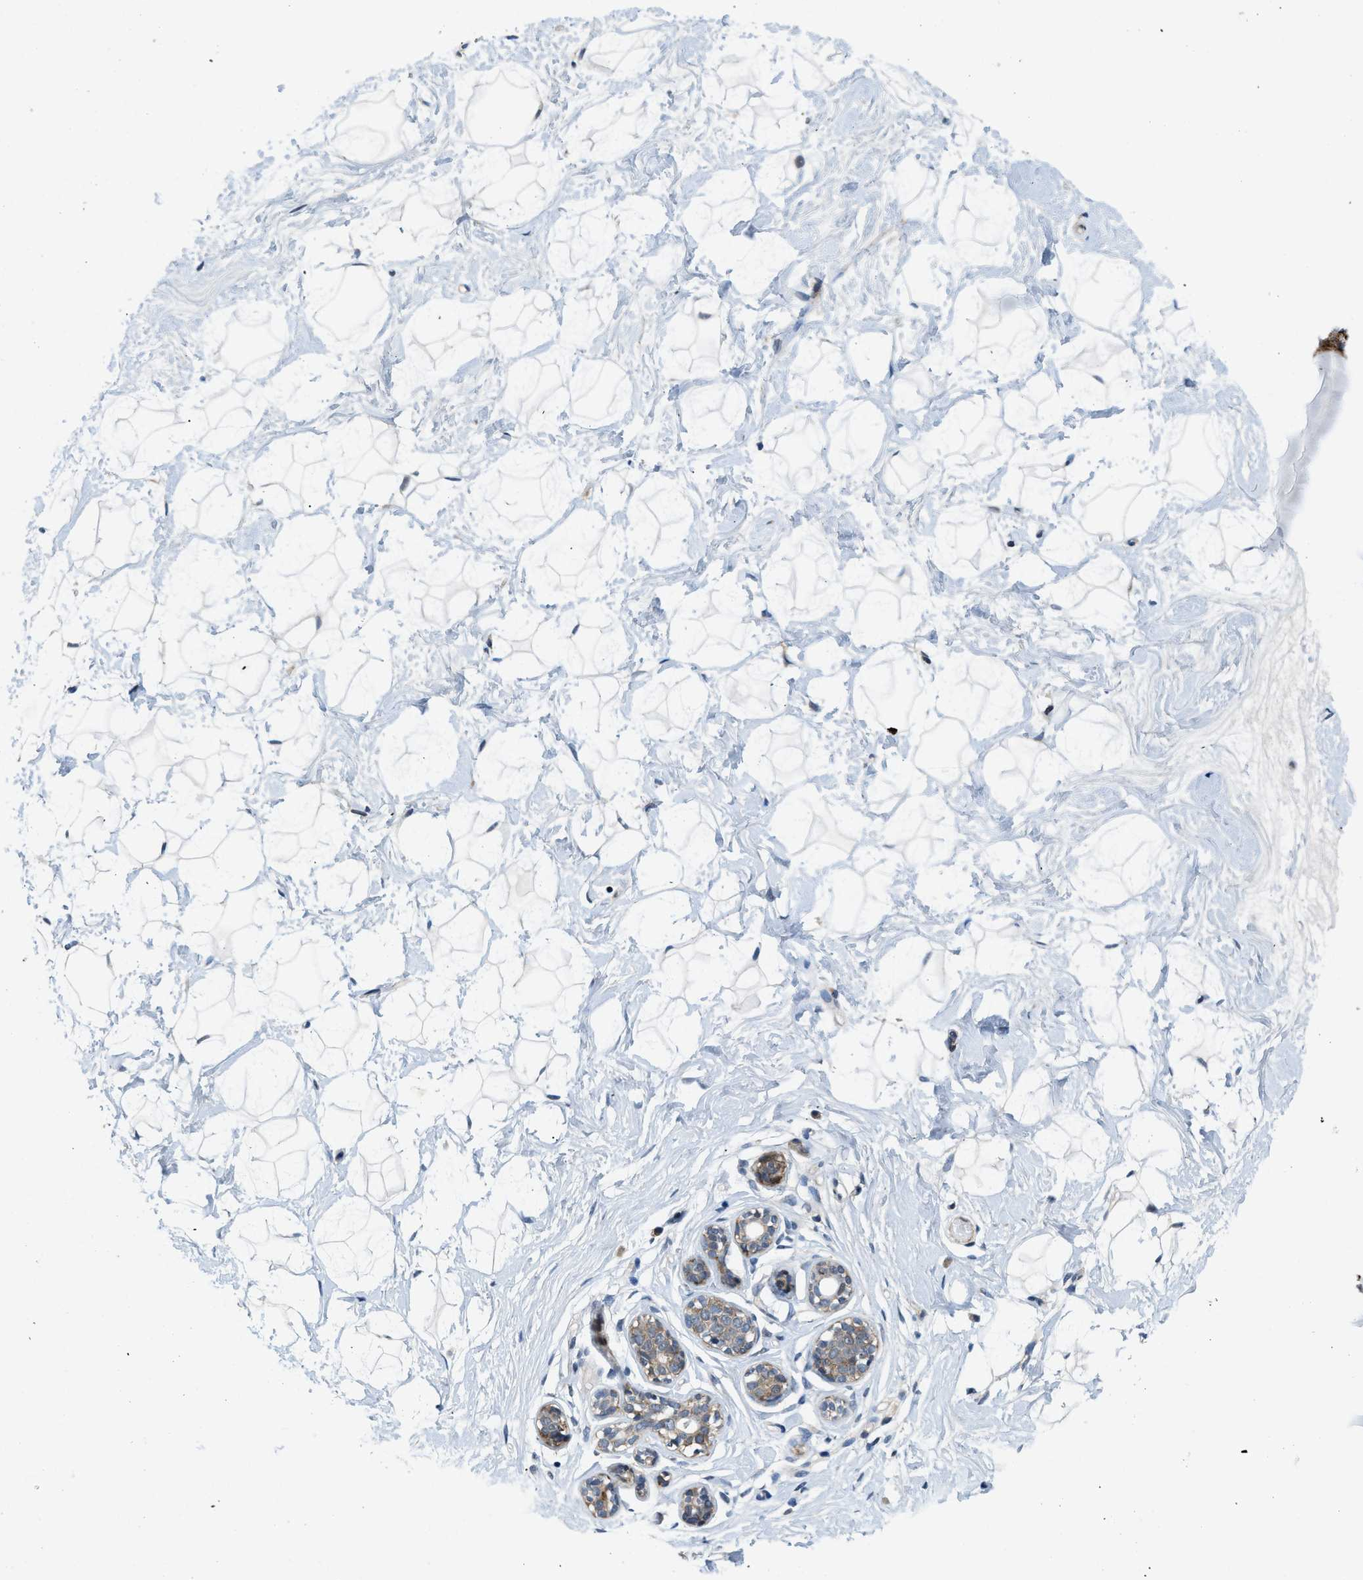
{"staining": {"intensity": "weak", "quantity": "25%-75%", "location": "cytoplasmic/membranous"}, "tissue": "breast", "cell_type": "Adipocytes", "image_type": "normal", "snomed": [{"axis": "morphology", "description": "Normal tissue, NOS"}, {"axis": "topography", "description": "Breast"}], "caption": "IHC photomicrograph of unremarkable breast stained for a protein (brown), which shows low levels of weak cytoplasmic/membranous staining in about 25%-75% of adipocytes.", "gene": "ZNF599", "patient": {"sex": "female", "age": 23}}